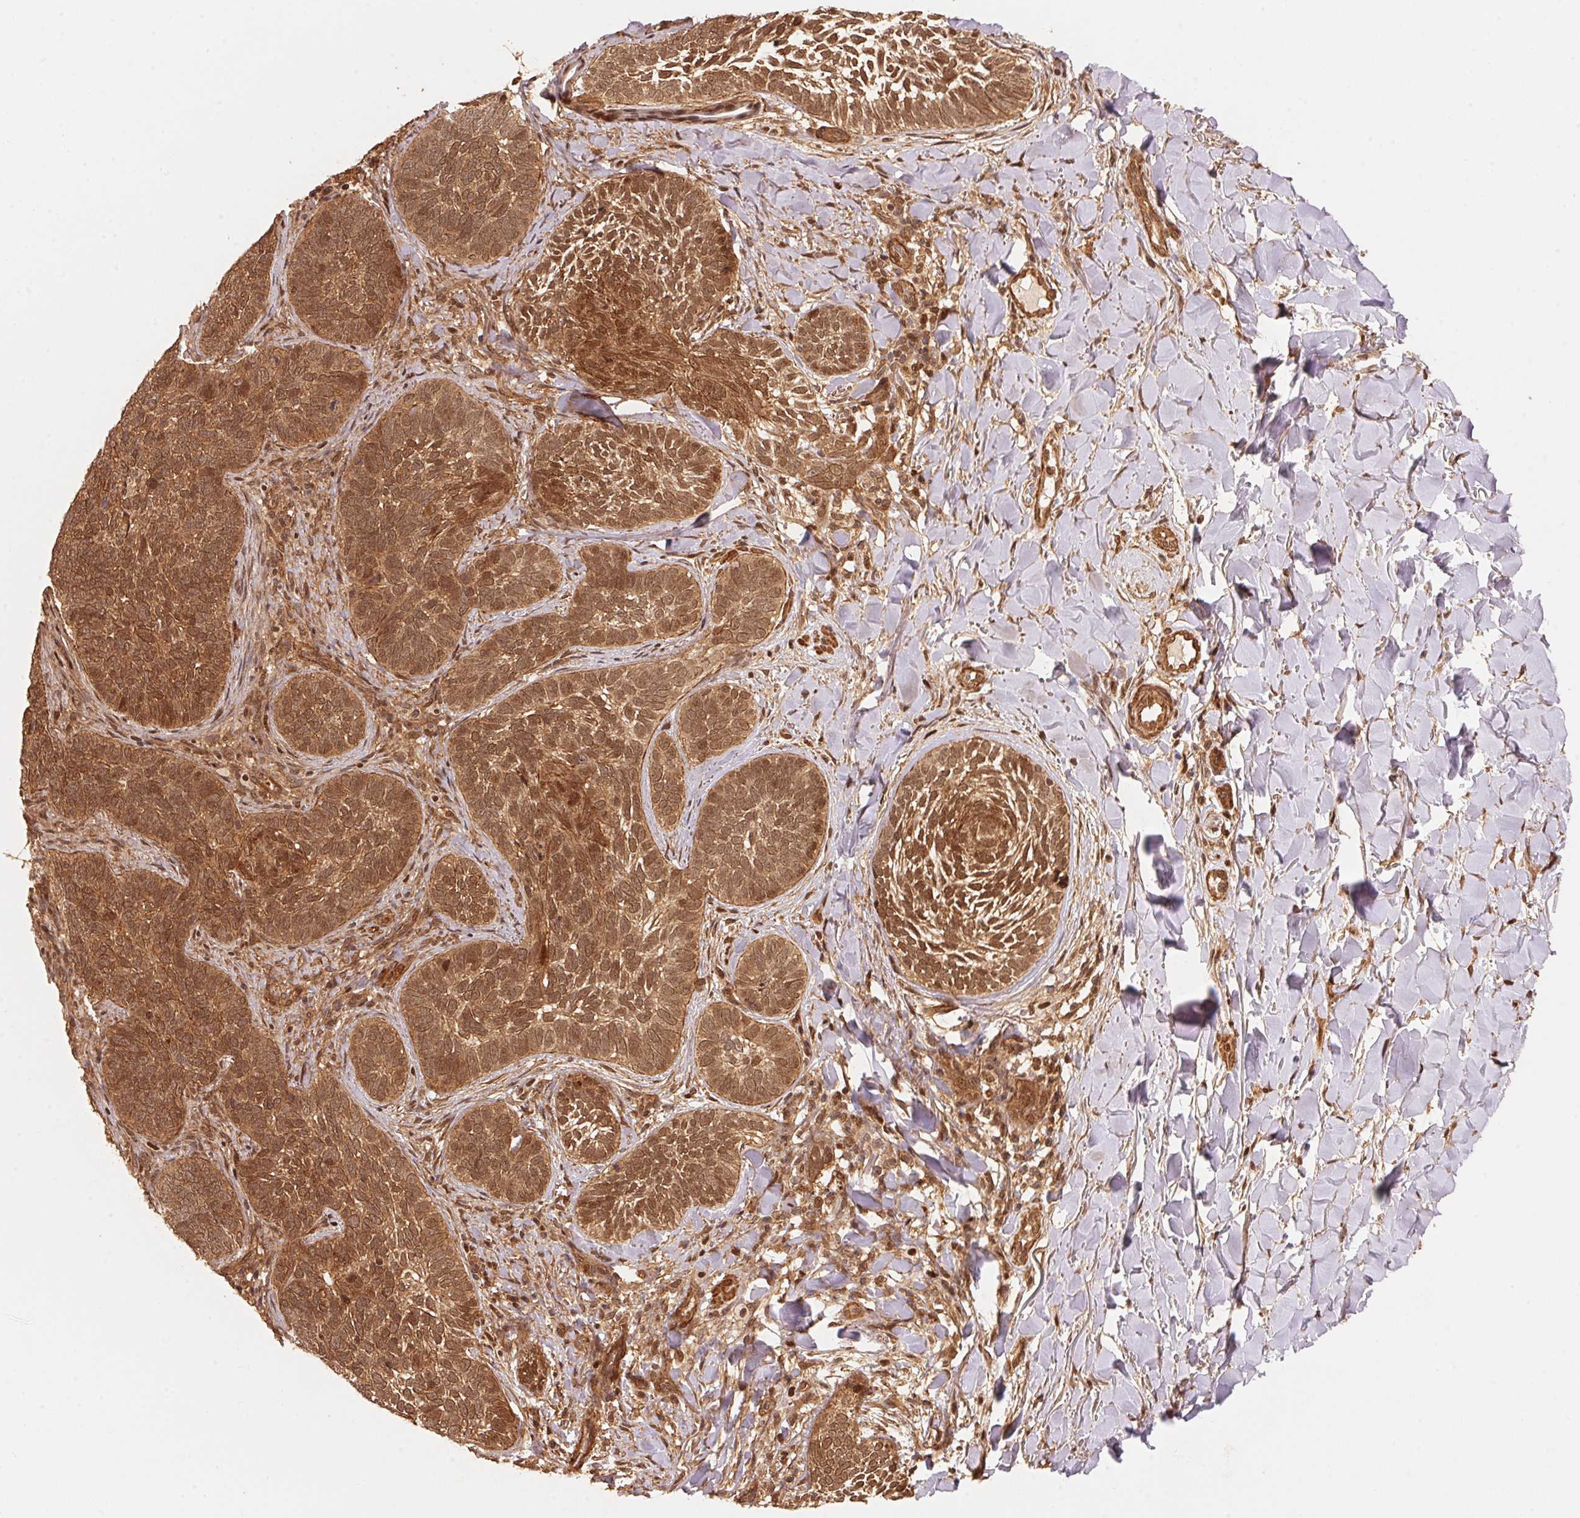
{"staining": {"intensity": "moderate", "quantity": ">75%", "location": "cytoplasmic/membranous,nuclear"}, "tissue": "skin cancer", "cell_type": "Tumor cells", "image_type": "cancer", "snomed": [{"axis": "morphology", "description": "Normal tissue, NOS"}, {"axis": "morphology", "description": "Basal cell carcinoma"}, {"axis": "topography", "description": "Skin"}], "caption": "Immunohistochemistry (IHC) staining of basal cell carcinoma (skin), which displays medium levels of moderate cytoplasmic/membranous and nuclear expression in about >75% of tumor cells indicating moderate cytoplasmic/membranous and nuclear protein staining. The staining was performed using DAB (3,3'-diaminobenzidine) (brown) for protein detection and nuclei were counterstained in hematoxylin (blue).", "gene": "TNIP2", "patient": {"sex": "male", "age": 46}}